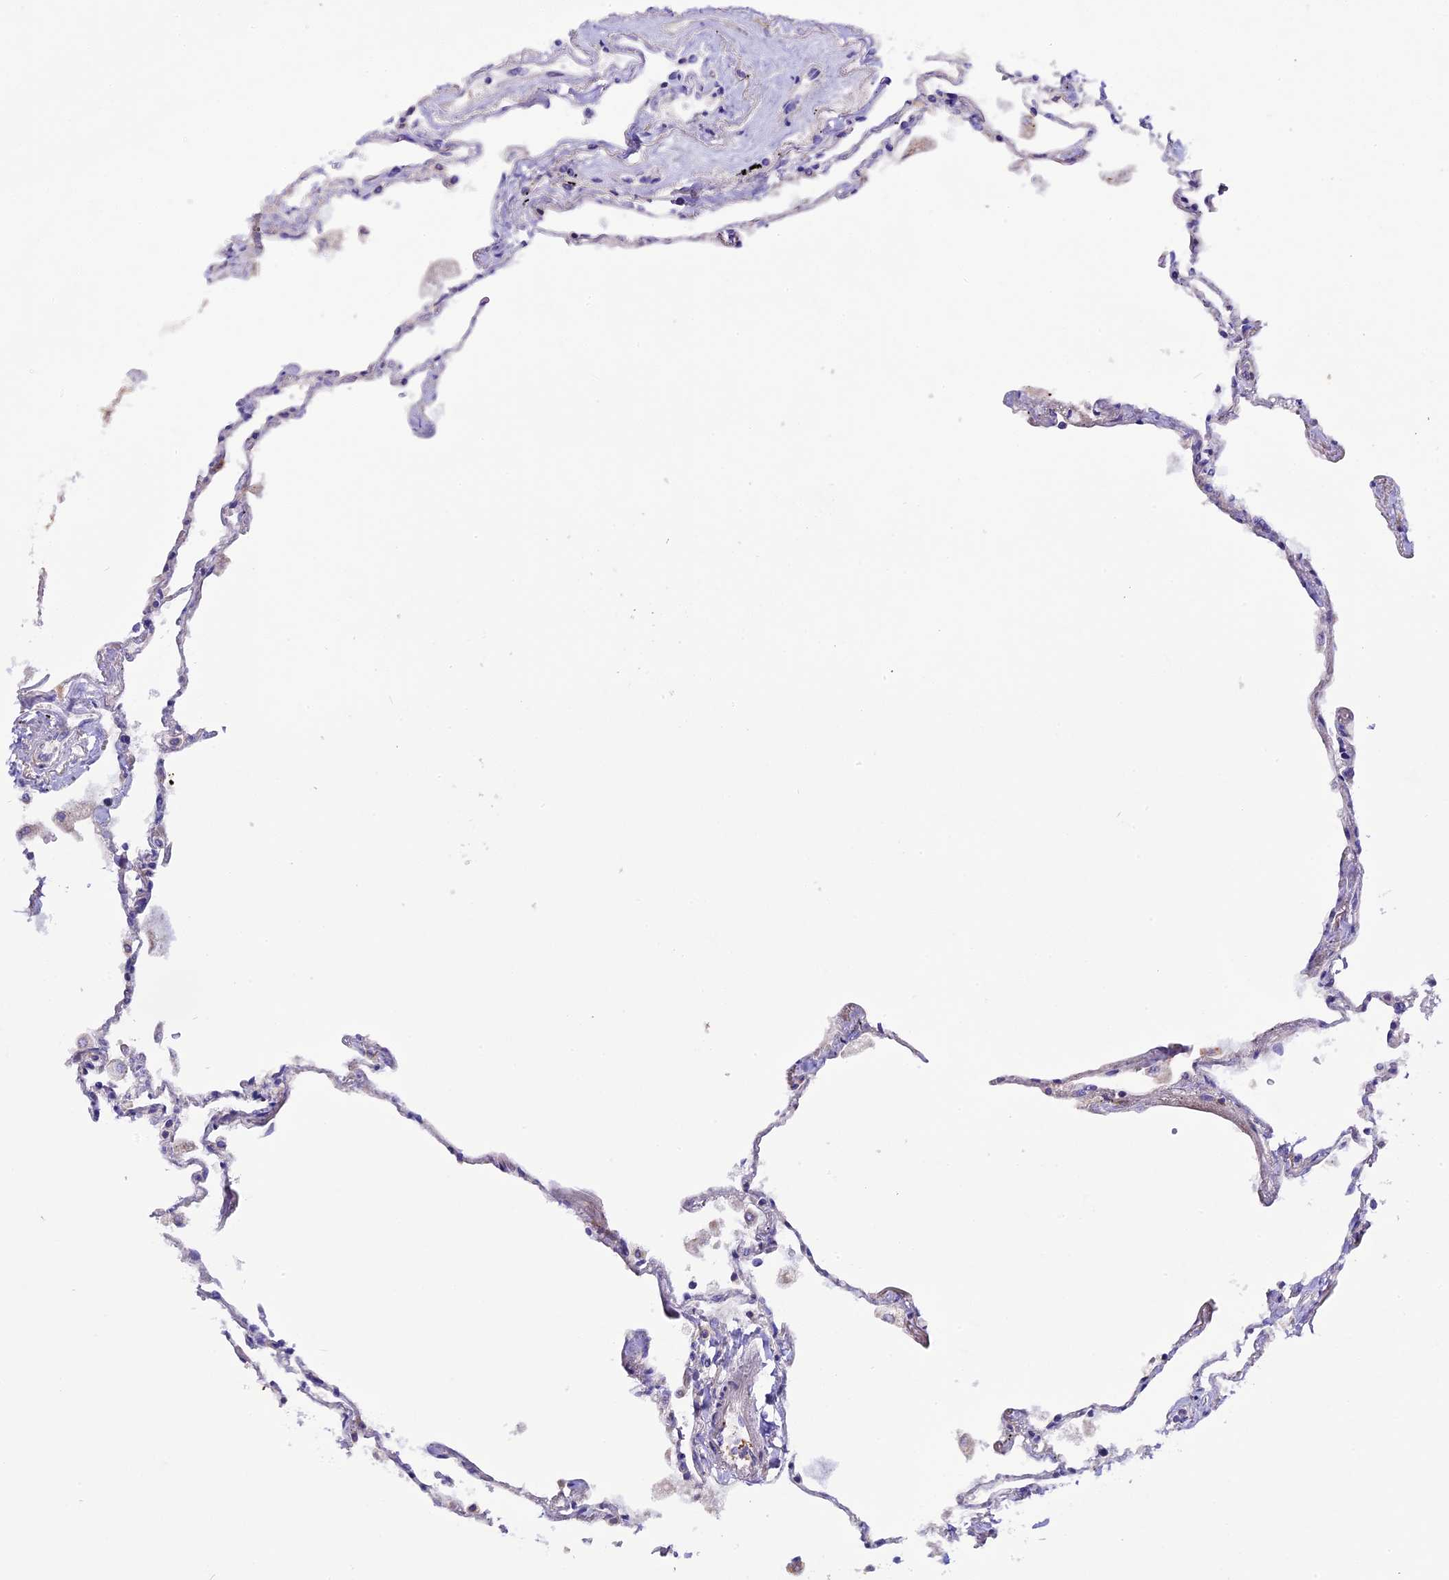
{"staining": {"intensity": "weak", "quantity": "<25%", "location": "cytoplasmic/membranous"}, "tissue": "lung", "cell_type": "Alveolar cells", "image_type": "normal", "snomed": [{"axis": "morphology", "description": "Normal tissue, NOS"}, {"axis": "topography", "description": "Lung"}], "caption": "The micrograph demonstrates no staining of alveolar cells in normal lung. (DAB IHC, high magnification).", "gene": "PIGU", "patient": {"sex": "female", "age": 67}}